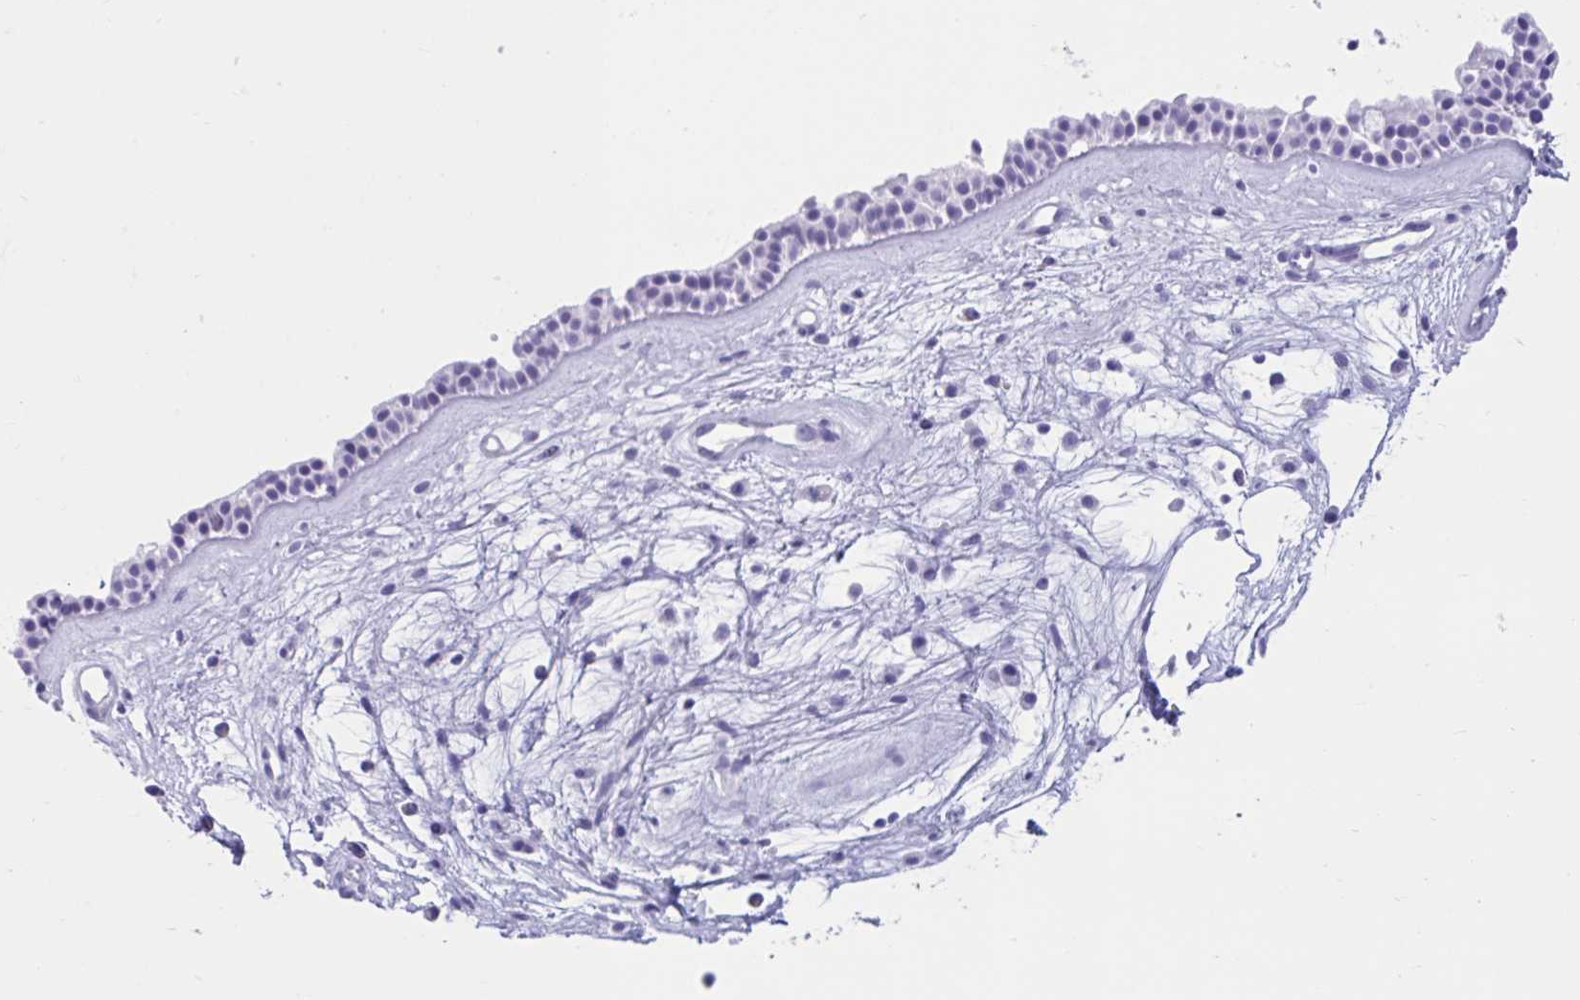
{"staining": {"intensity": "negative", "quantity": "none", "location": "none"}, "tissue": "nasopharynx", "cell_type": "Respiratory epithelial cells", "image_type": "normal", "snomed": [{"axis": "morphology", "description": "Normal tissue, NOS"}, {"axis": "topography", "description": "Nasopharynx"}], "caption": "This micrograph is of unremarkable nasopharynx stained with IHC to label a protein in brown with the nuclei are counter-stained blue. There is no positivity in respiratory epithelial cells. Brightfield microscopy of IHC stained with DAB (brown) and hematoxylin (blue), captured at high magnification.", "gene": "TMEM35A", "patient": {"sex": "male", "age": 56}}